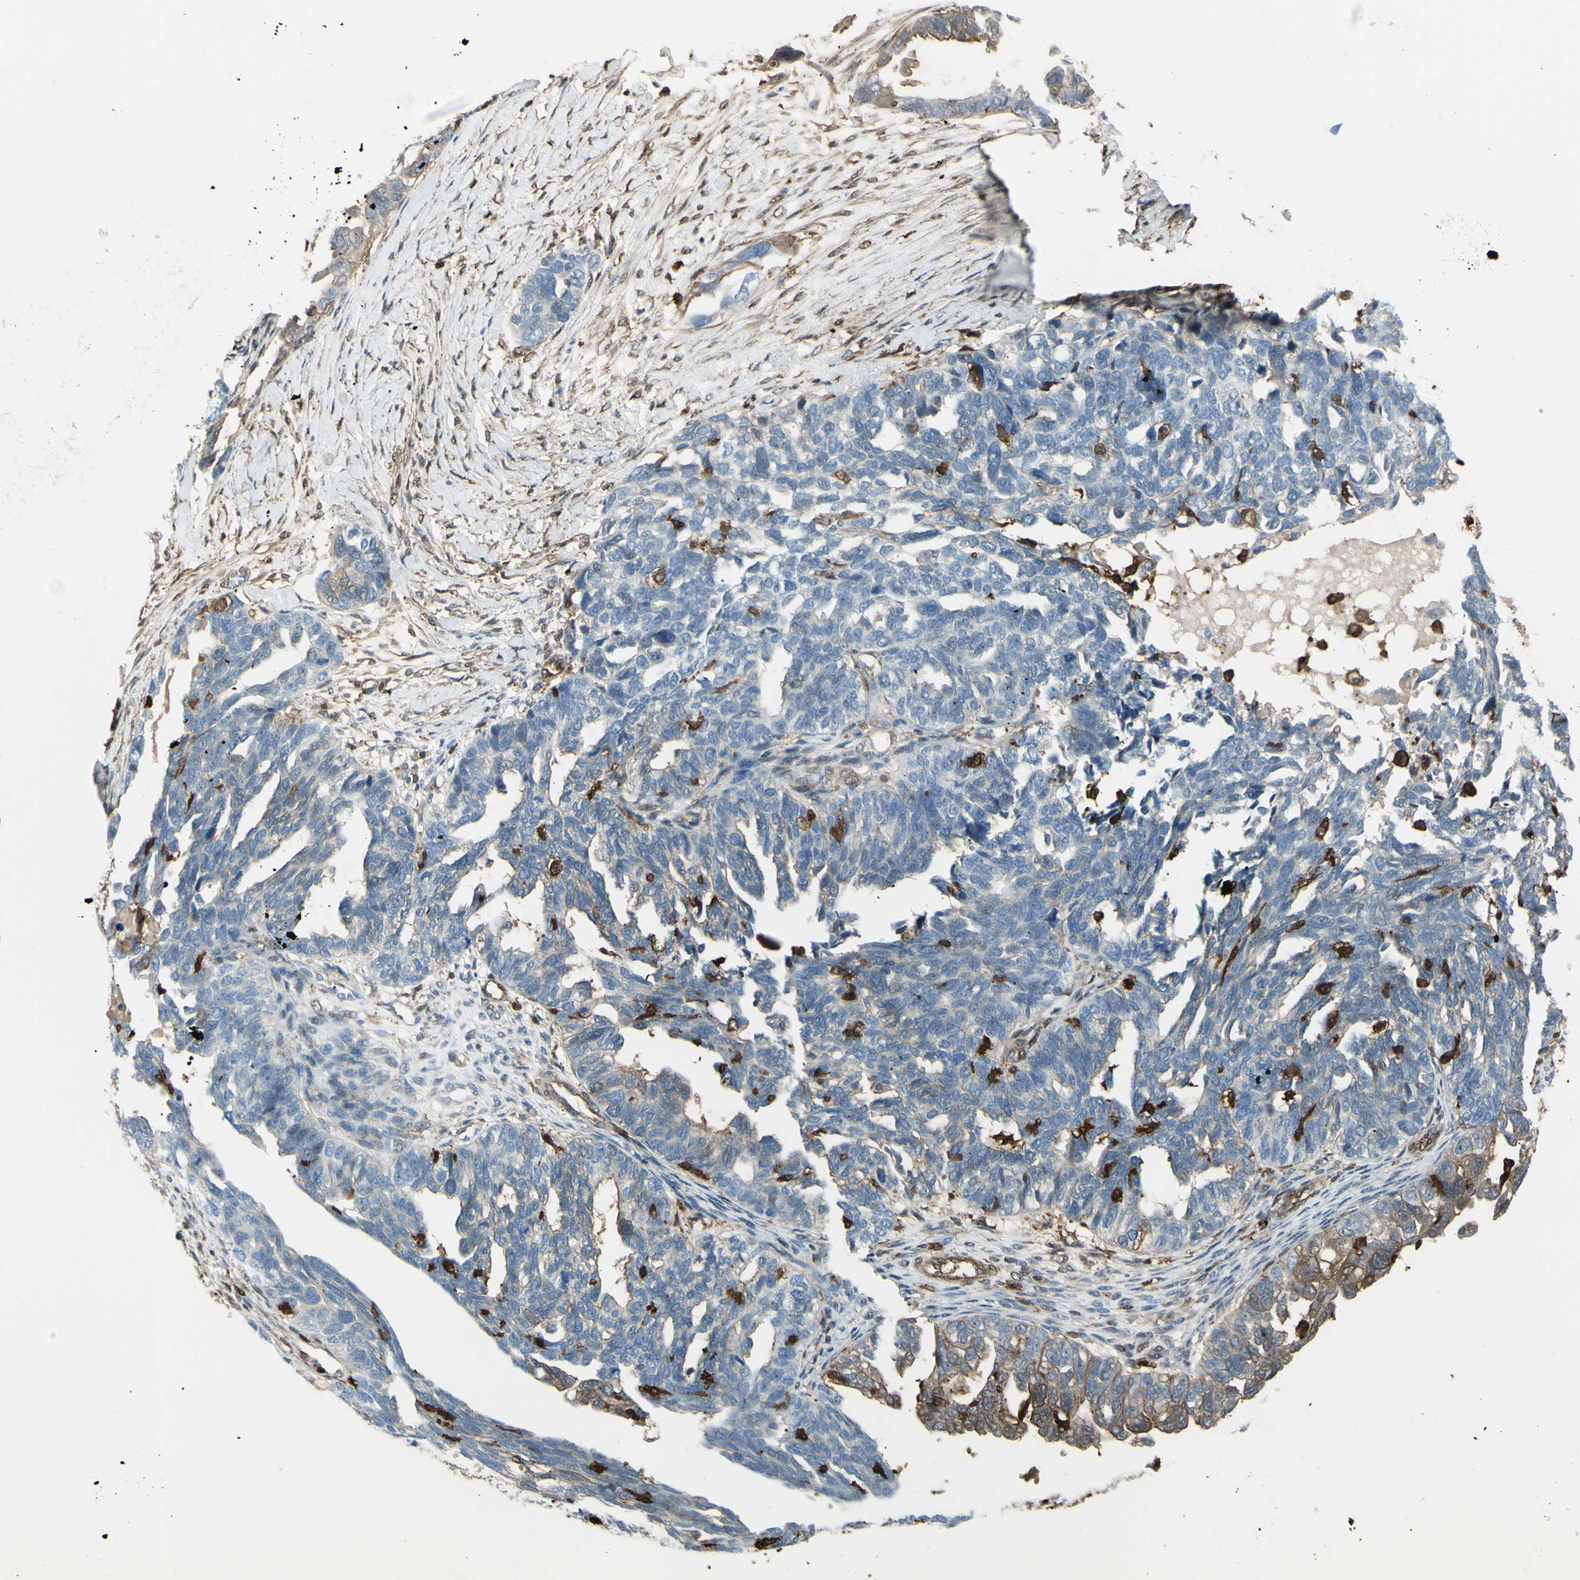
{"staining": {"intensity": "weak", "quantity": "<25%", "location": "cytoplasmic/membranous"}, "tissue": "ovarian cancer", "cell_type": "Tumor cells", "image_type": "cancer", "snomed": [{"axis": "morphology", "description": "Cystadenocarcinoma, serous, NOS"}, {"axis": "topography", "description": "Ovary"}], "caption": "Histopathology image shows no protein positivity in tumor cells of ovarian cancer (serous cystadenocarcinoma) tissue.", "gene": "GSN", "patient": {"sex": "female", "age": 79}}